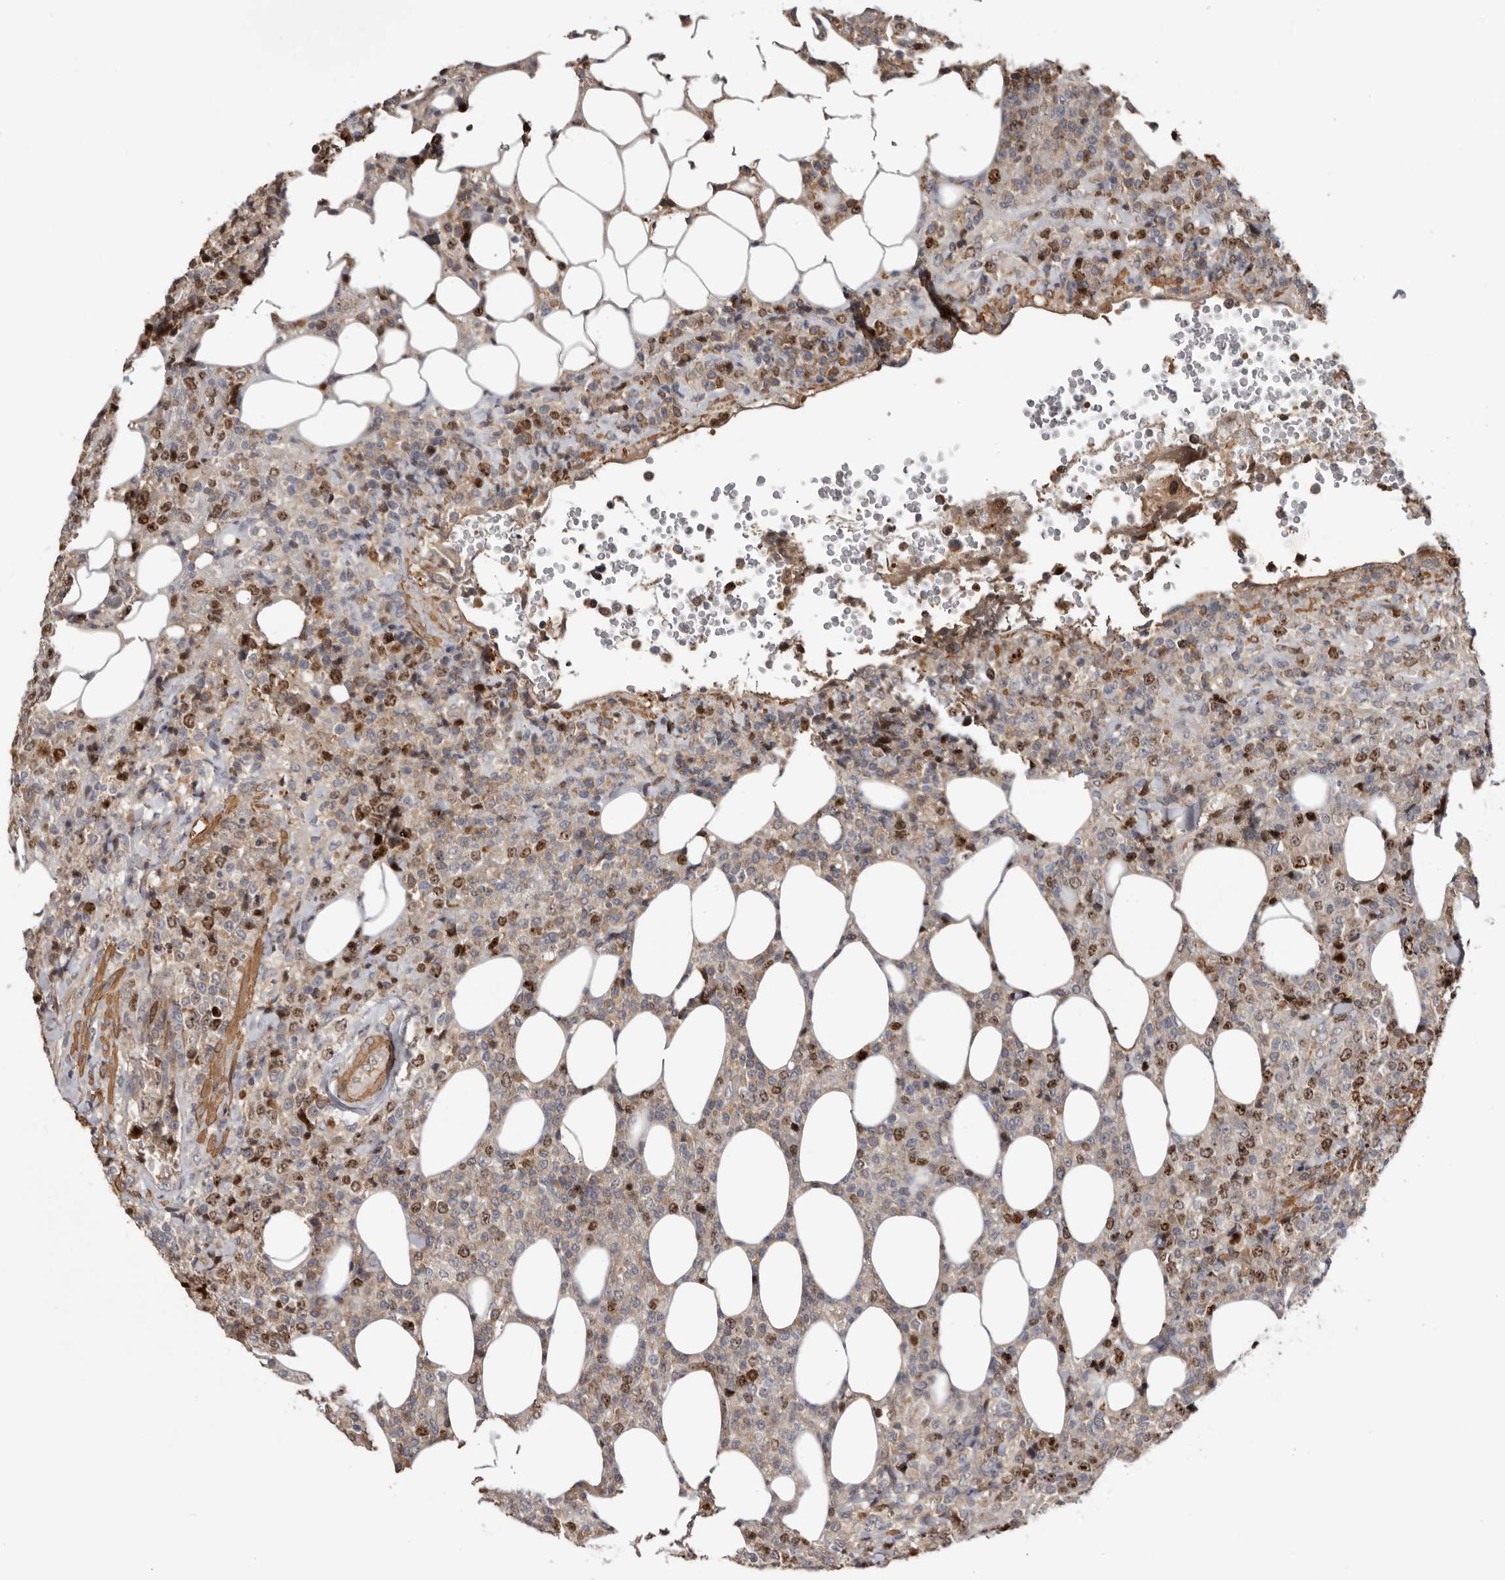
{"staining": {"intensity": "moderate", "quantity": "25%-75%", "location": "nuclear"}, "tissue": "lymphoma", "cell_type": "Tumor cells", "image_type": "cancer", "snomed": [{"axis": "morphology", "description": "Malignant lymphoma, non-Hodgkin's type, High grade"}, {"axis": "topography", "description": "Lymph node"}], "caption": "The histopathology image exhibits a brown stain indicating the presence of a protein in the nuclear of tumor cells in malignant lymphoma, non-Hodgkin's type (high-grade).", "gene": "CDCA8", "patient": {"sex": "male", "age": 13}}